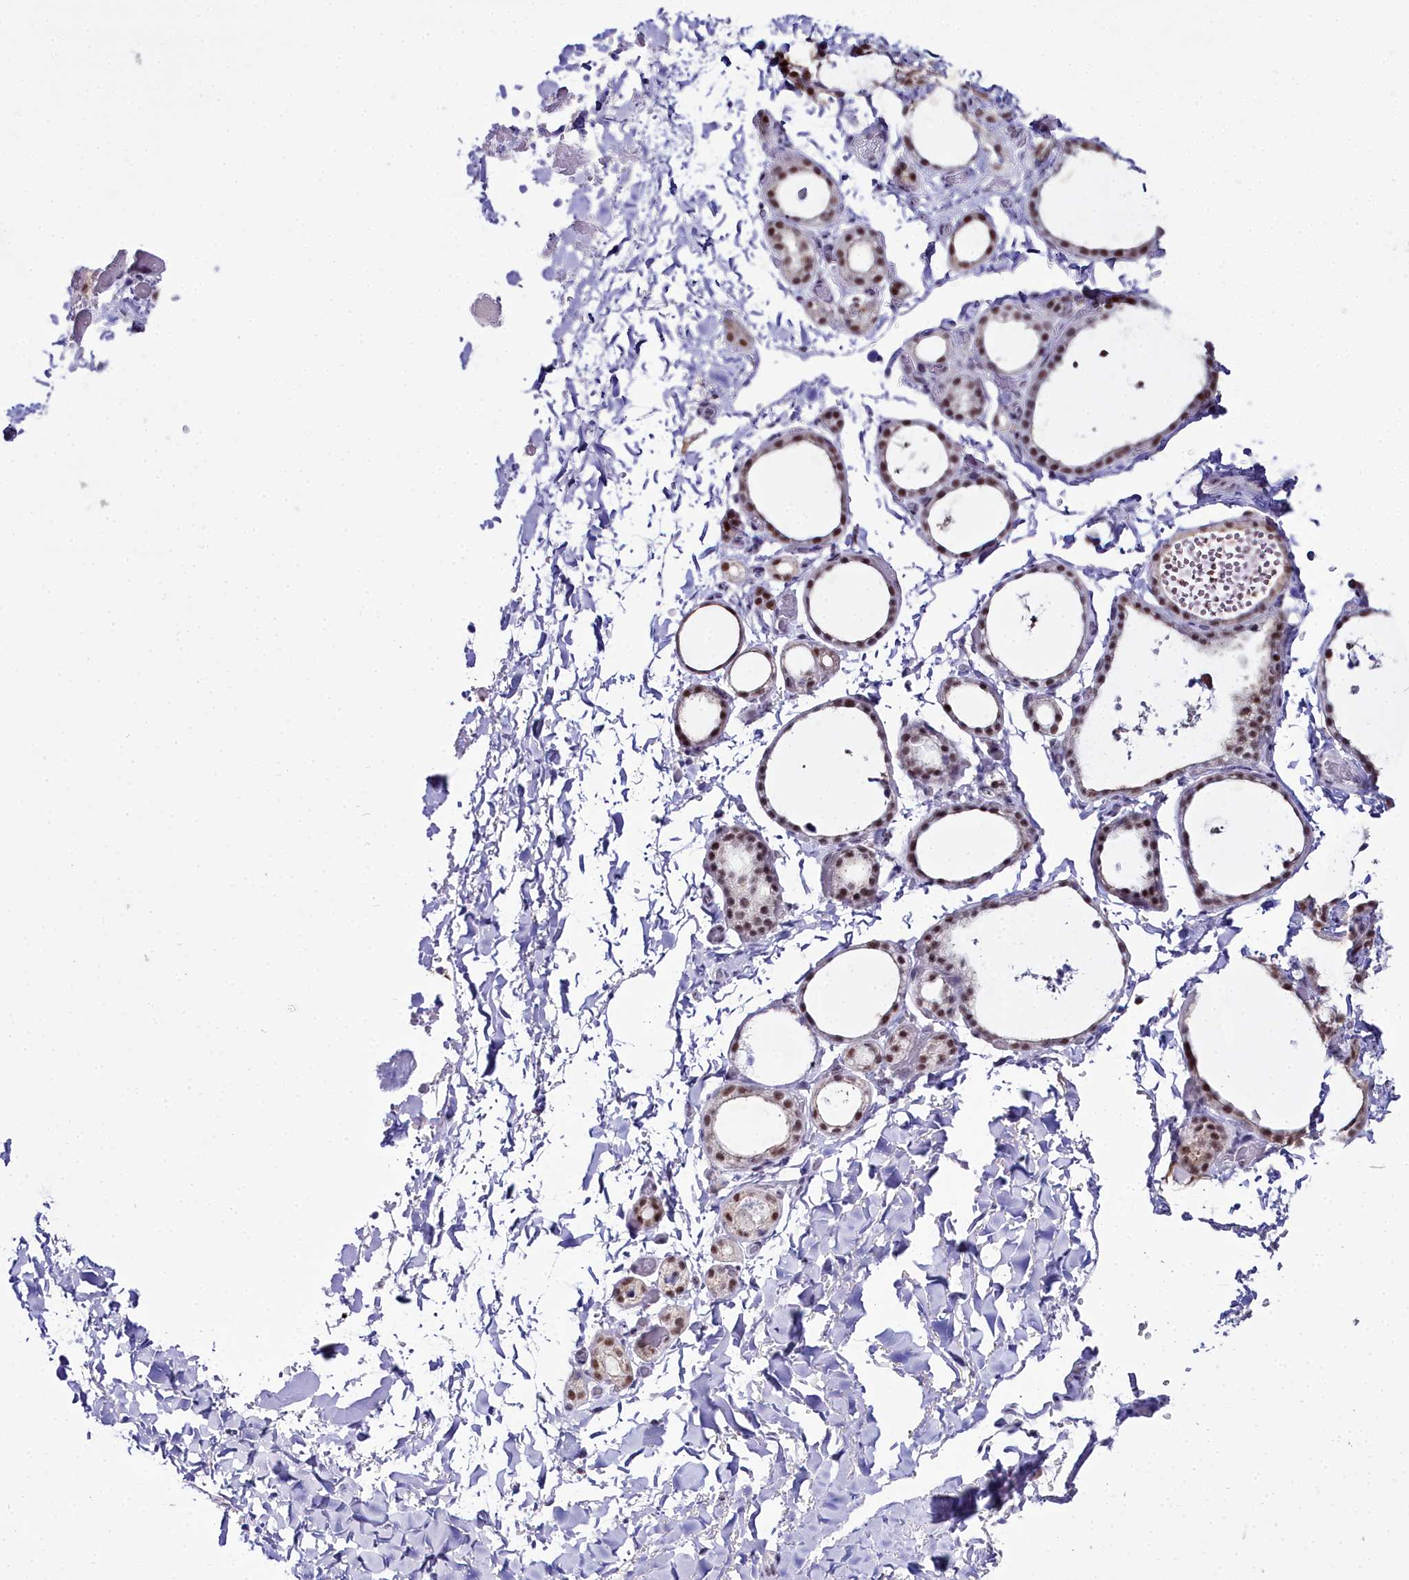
{"staining": {"intensity": "moderate", "quantity": ">75%", "location": "nuclear"}, "tissue": "thyroid gland", "cell_type": "Glandular cells", "image_type": "normal", "snomed": [{"axis": "morphology", "description": "Normal tissue, NOS"}, {"axis": "topography", "description": "Thyroid gland"}], "caption": "High-power microscopy captured an IHC histopathology image of unremarkable thyroid gland, revealing moderate nuclear positivity in about >75% of glandular cells. (DAB IHC with brightfield microscopy, high magnification).", "gene": "RBM12", "patient": {"sex": "female", "age": 44}}